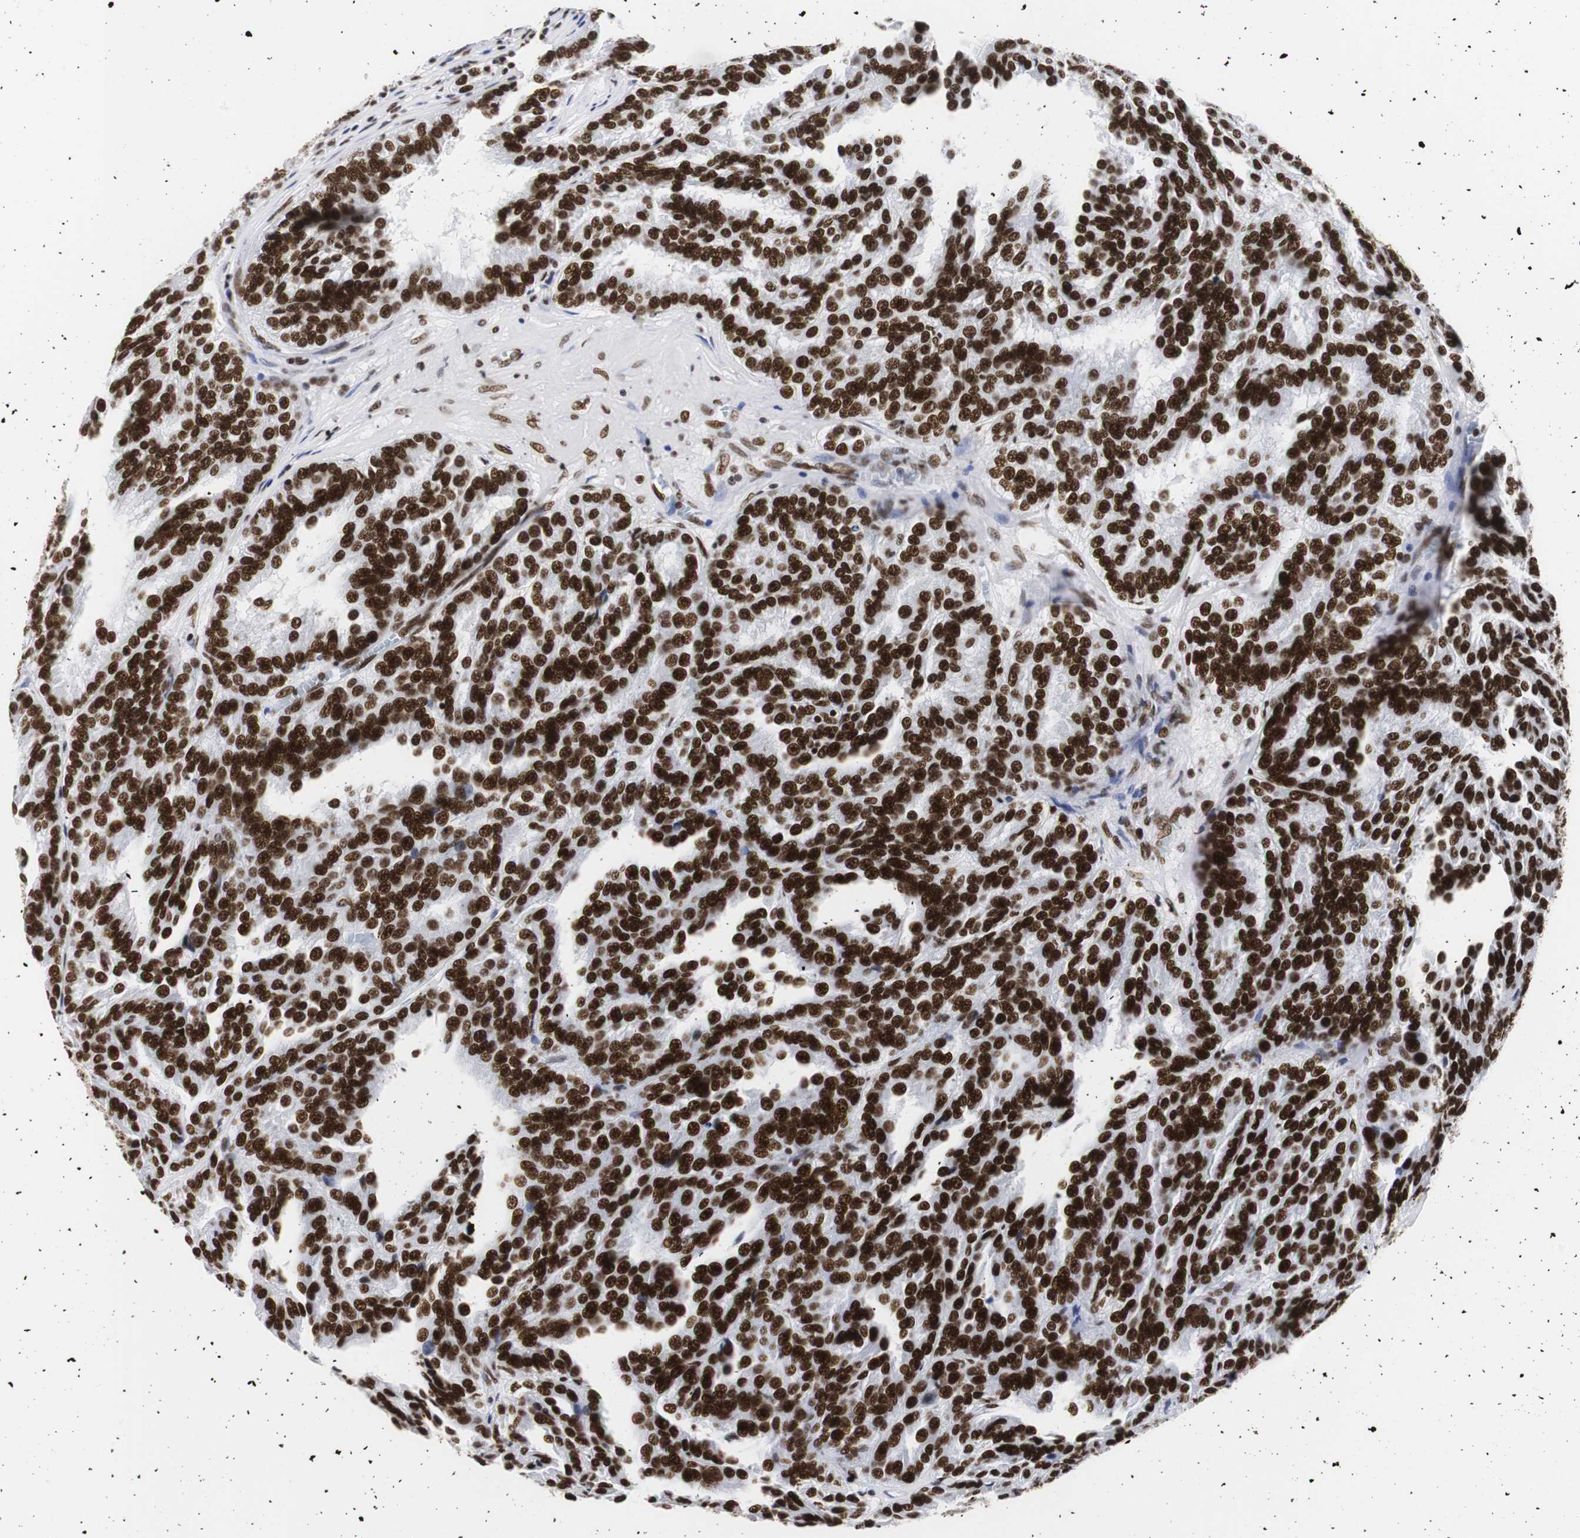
{"staining": {"intensity": "strong", "quantity": ">75%", "location": "nuclear"}, "tissue": "renal cancer", "cell_type": "Tumor cells", "image_type": "cancer", "snomed": [{"axis": "morphology", "description": "Adenocarcinoma, NOS"}, {"axis": "topography", "description": "Kidney"}], "caption": "Tumor cells display high levels of strong nuclear staining in about >75% of cells in renal cancer (adenocarcinoma).", "gene": "HNRNPH2", "patient": {"sex": "male", "age": 46}}